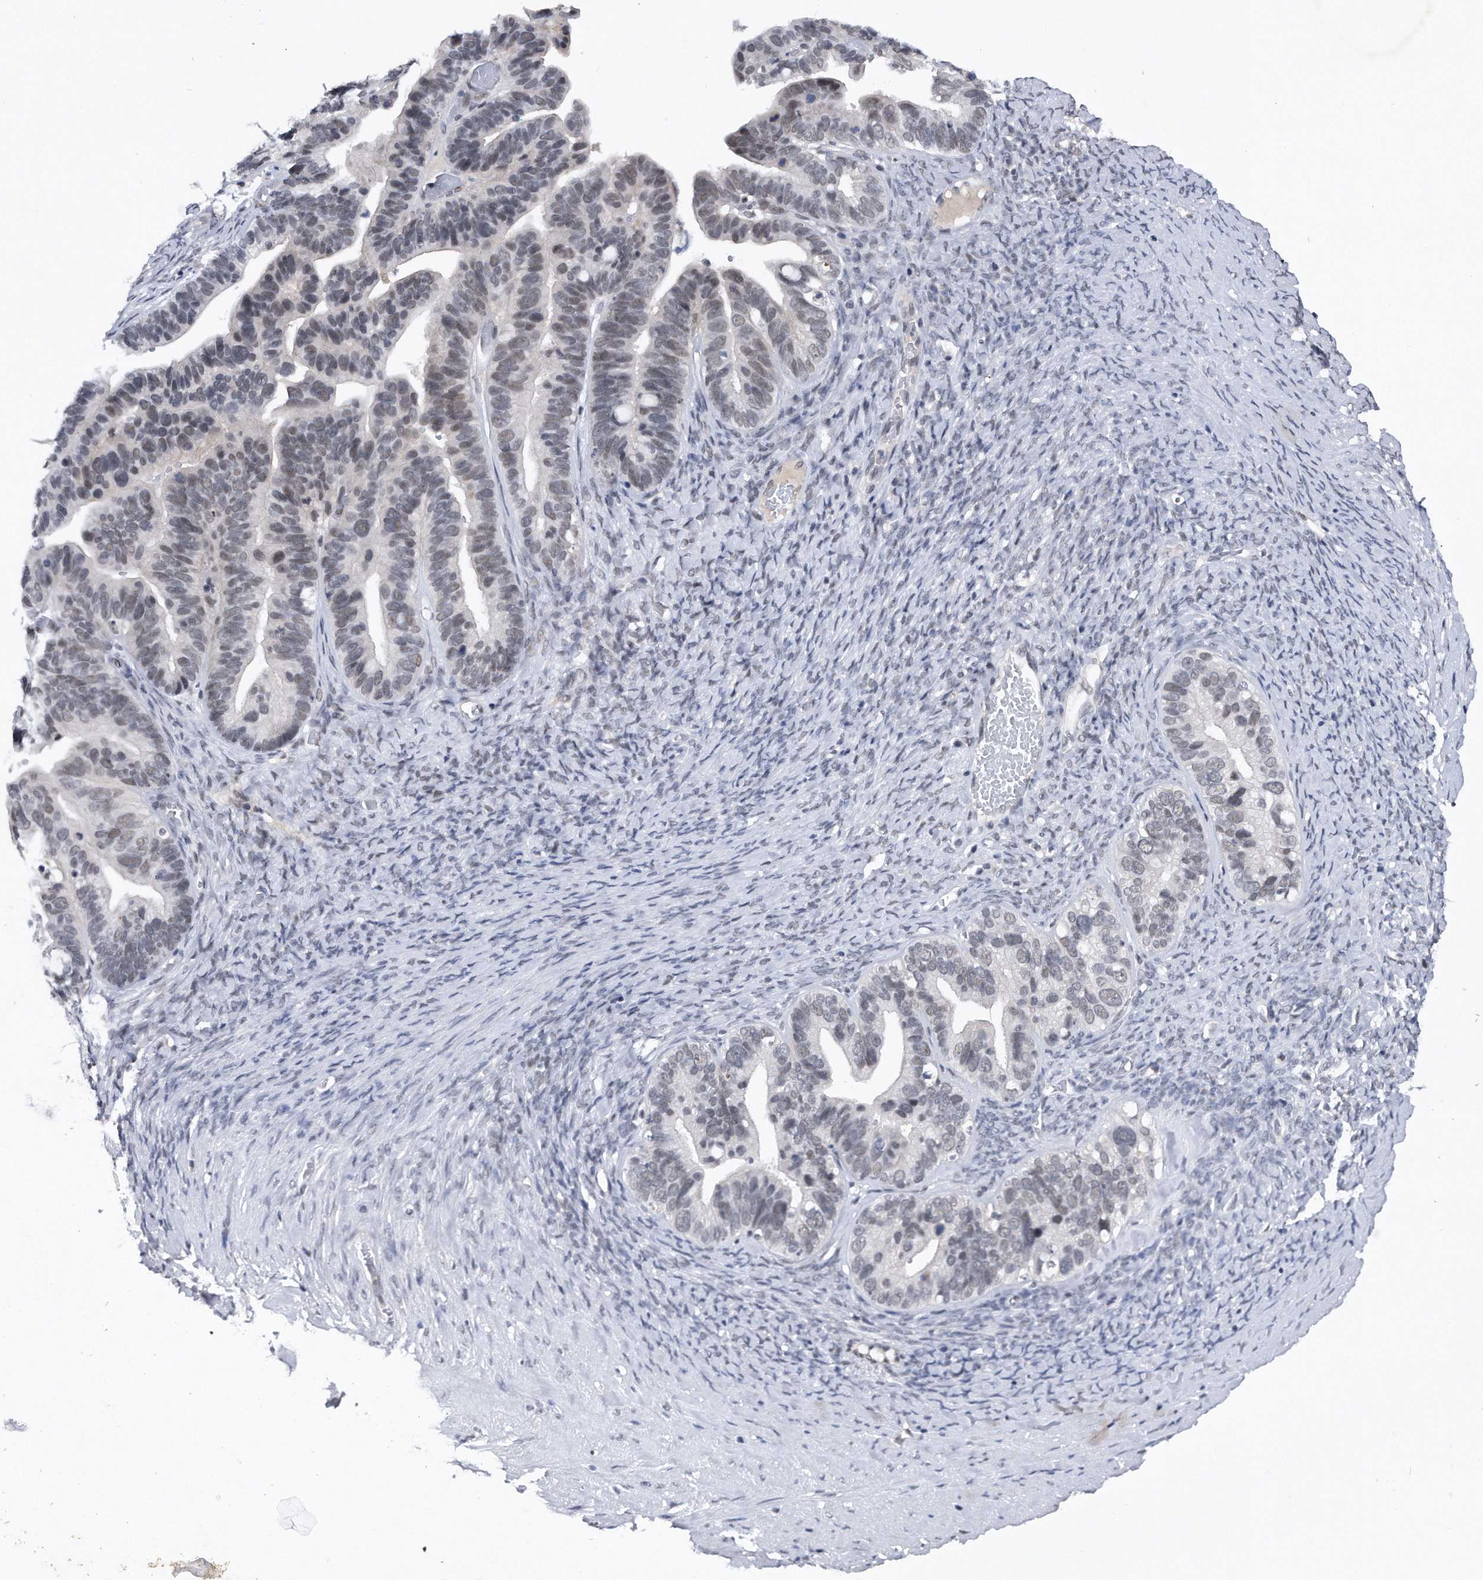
{"staining": {"intensity": "weak", "quantity": "<25%", "location": "nuclear"}, "tissue": "ovarian cancer", "cell_type": "Tumor cells", "image_type": "cancer", "snomed": [{"axis": "morphology", "description": "Cystadenocarcinoma, serous, NOS"}, {"axis": "topography", "description": "Ovary"}], "caption": "Immunohistochemical staining of human ovarian serous cystadenocarcinoma displays no significant staining in tumor cells.", "gene": "VIRMA", "patient": {"sex": "female", "age": 56}}